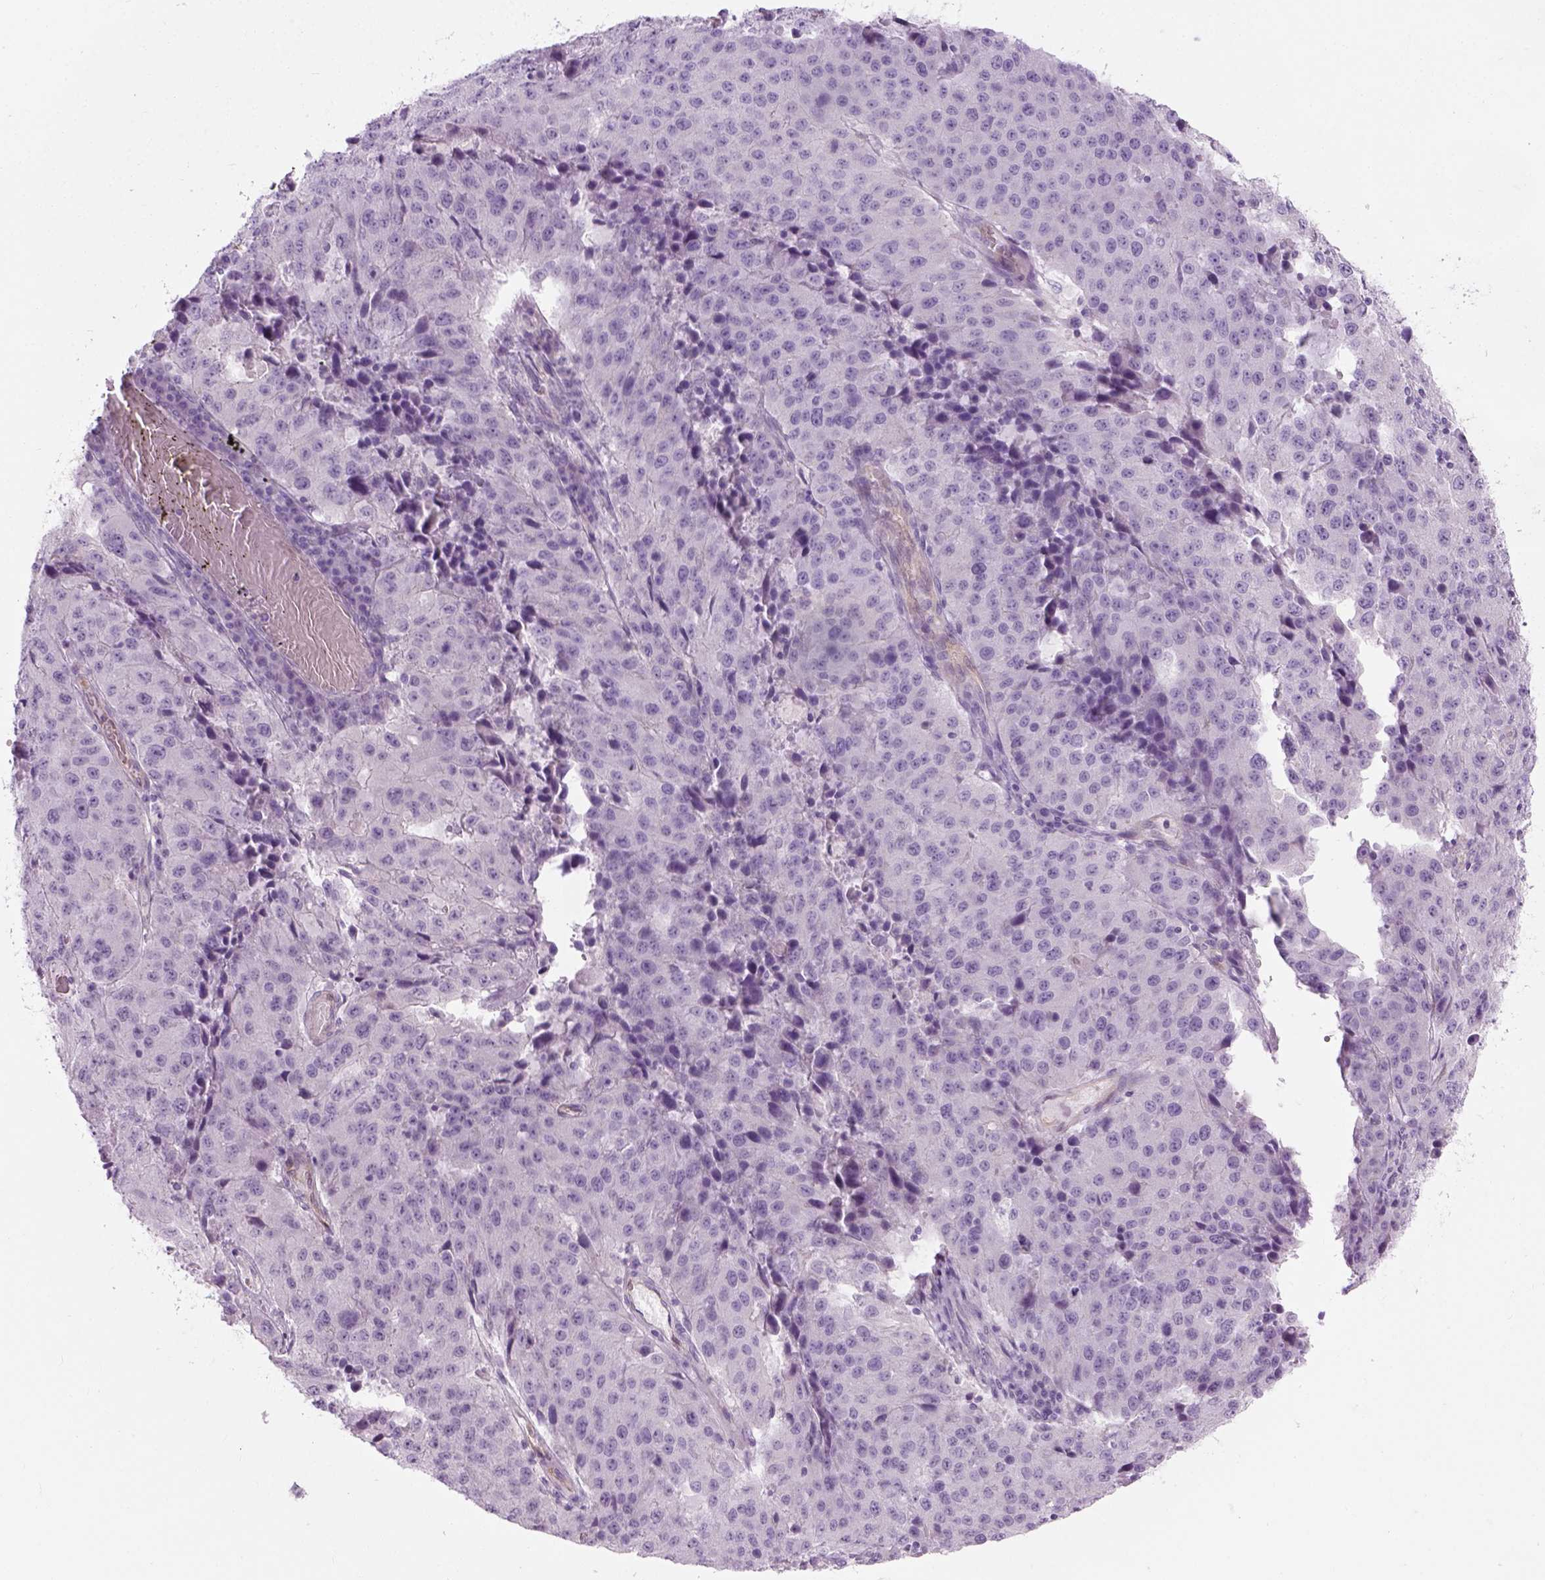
{"staining": {"intensity": "negative", "quantity": "none", "location": "none"}, "tissue": "stomach cancer", "cell_type": "Tumor cells", "image_type": "cancer", "snomed": [{"axis": "morphology", "description": "Adenocarcinoma, NOS"}, {"axis": "topography", "description": "Stomach"}], "caption": "Micrograph shows no significant protein expression in tumor cells of stomach adenocarcinoma.", "gene": "CIBAR2", "patient": {"sex": "male", "age": 71}}